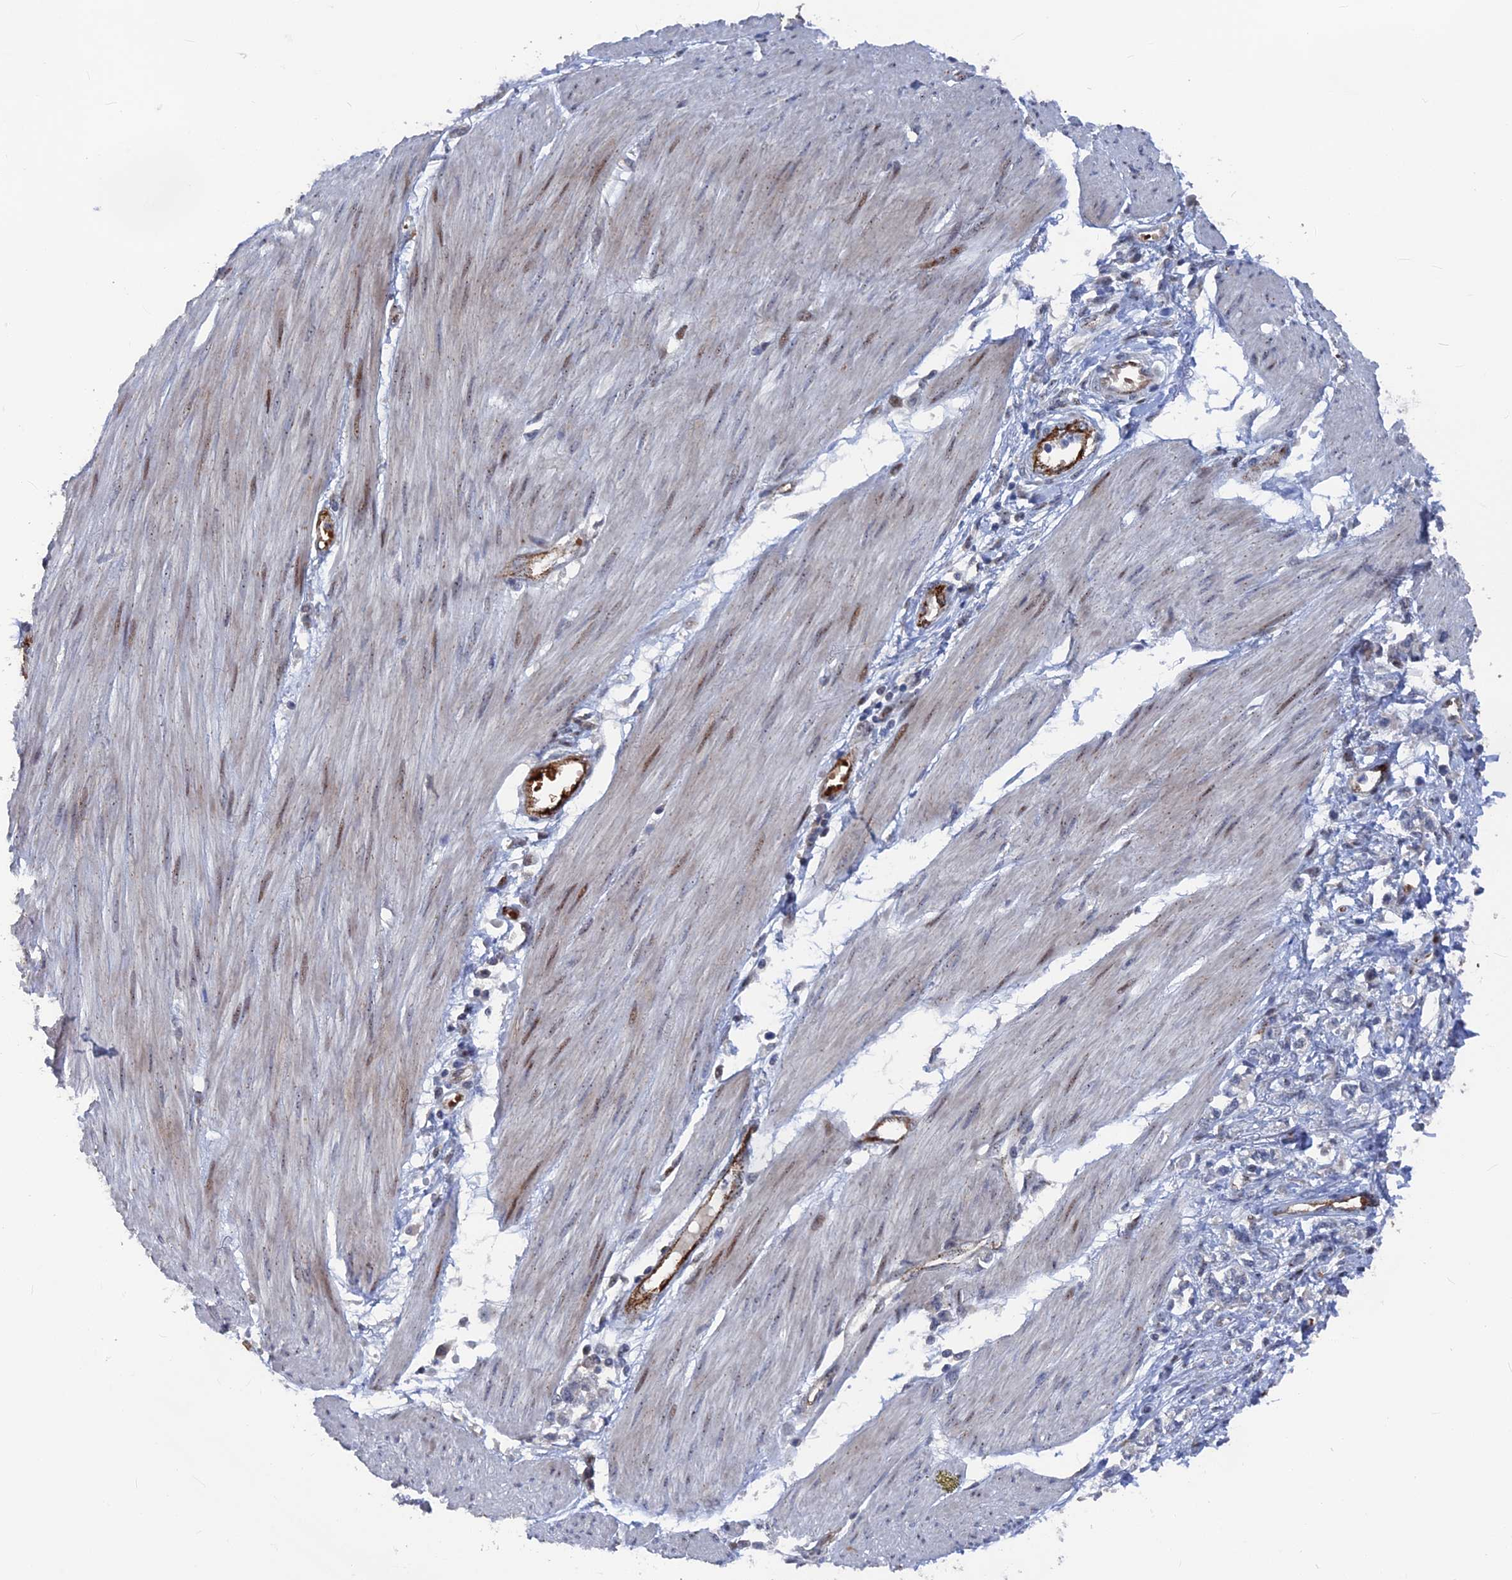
{"staining": {"intensity": "negative", "quantity": "none", "location": "none"}, "tissue": "stomach cancer", "cell_type": "Tumor cells", "image_type": "cancer", "snomed": [{"axis": "morphology", "description": "Adenocarcinoma, NOS"}, {"axis": "topography", "description": "Stomach"}], "caption": "Protein analysis of adenocarcinoma (stomach) demonstrates no significant expression in tumor cells. Nuclei are stained in blue.", "gene": "SH3D21", "patient": {"sex": "female", "age": 76}}